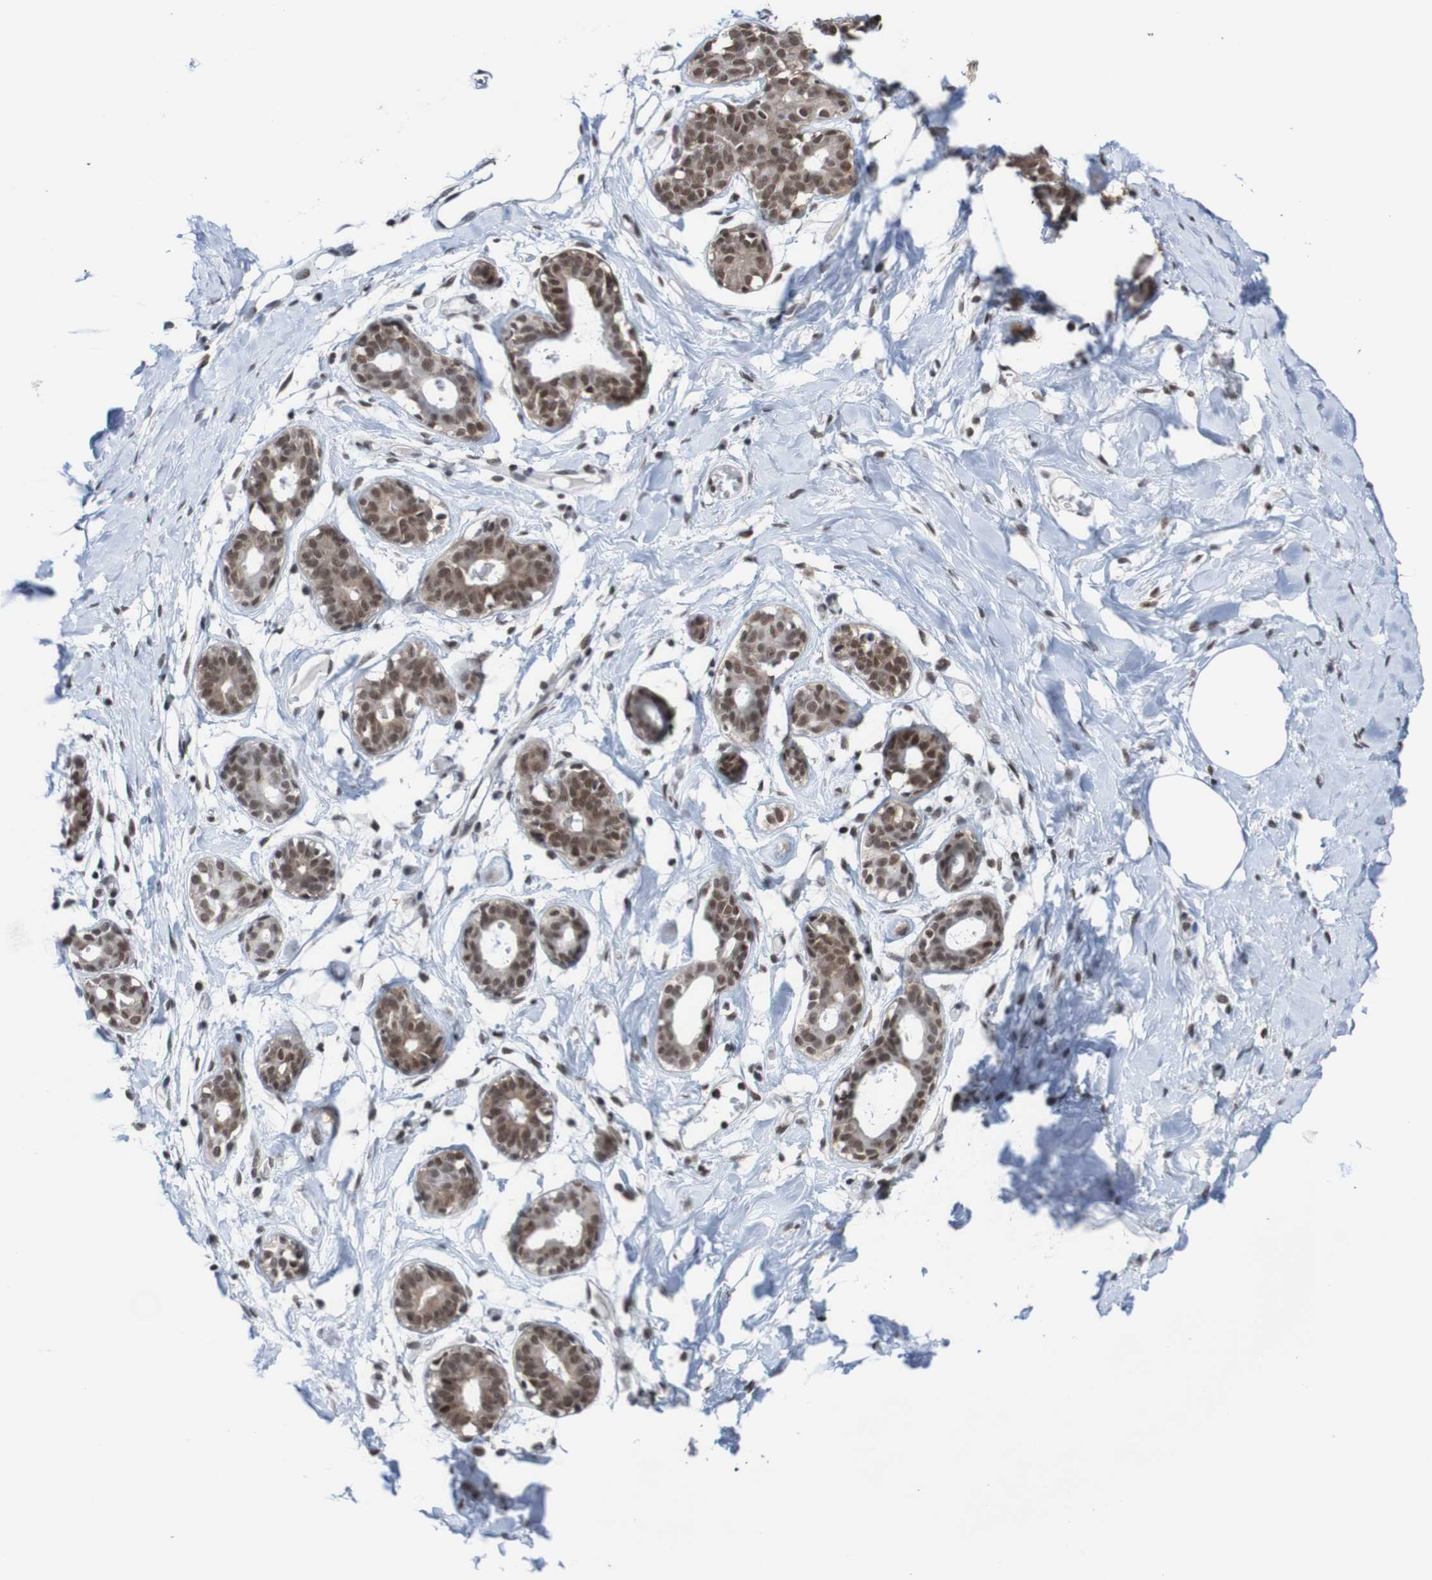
{"staining": {"intensity": "weak", "quantity": ">75%", "location": "nuclear"}, "tissue": "soft tissue", "cell_type": "Fibroblasts", "image_type": "normal", "snomed": [{"axis": "morphology", "description": "Normal tissue, NOS"}, {"axis": "topography", "description": "Breast"}, {"axis": "topography", "description": "Adipose tissue"}], "caption": "This image displays normal soft tissue stained with immunohistochemistry to label a protein in brown. The nuclear of fibroblasts show weak positivity for the protein. Nuclei are counter-stained blue.", "gene": "CDC5L", "patient": {"sex": "female", "age": 25}}